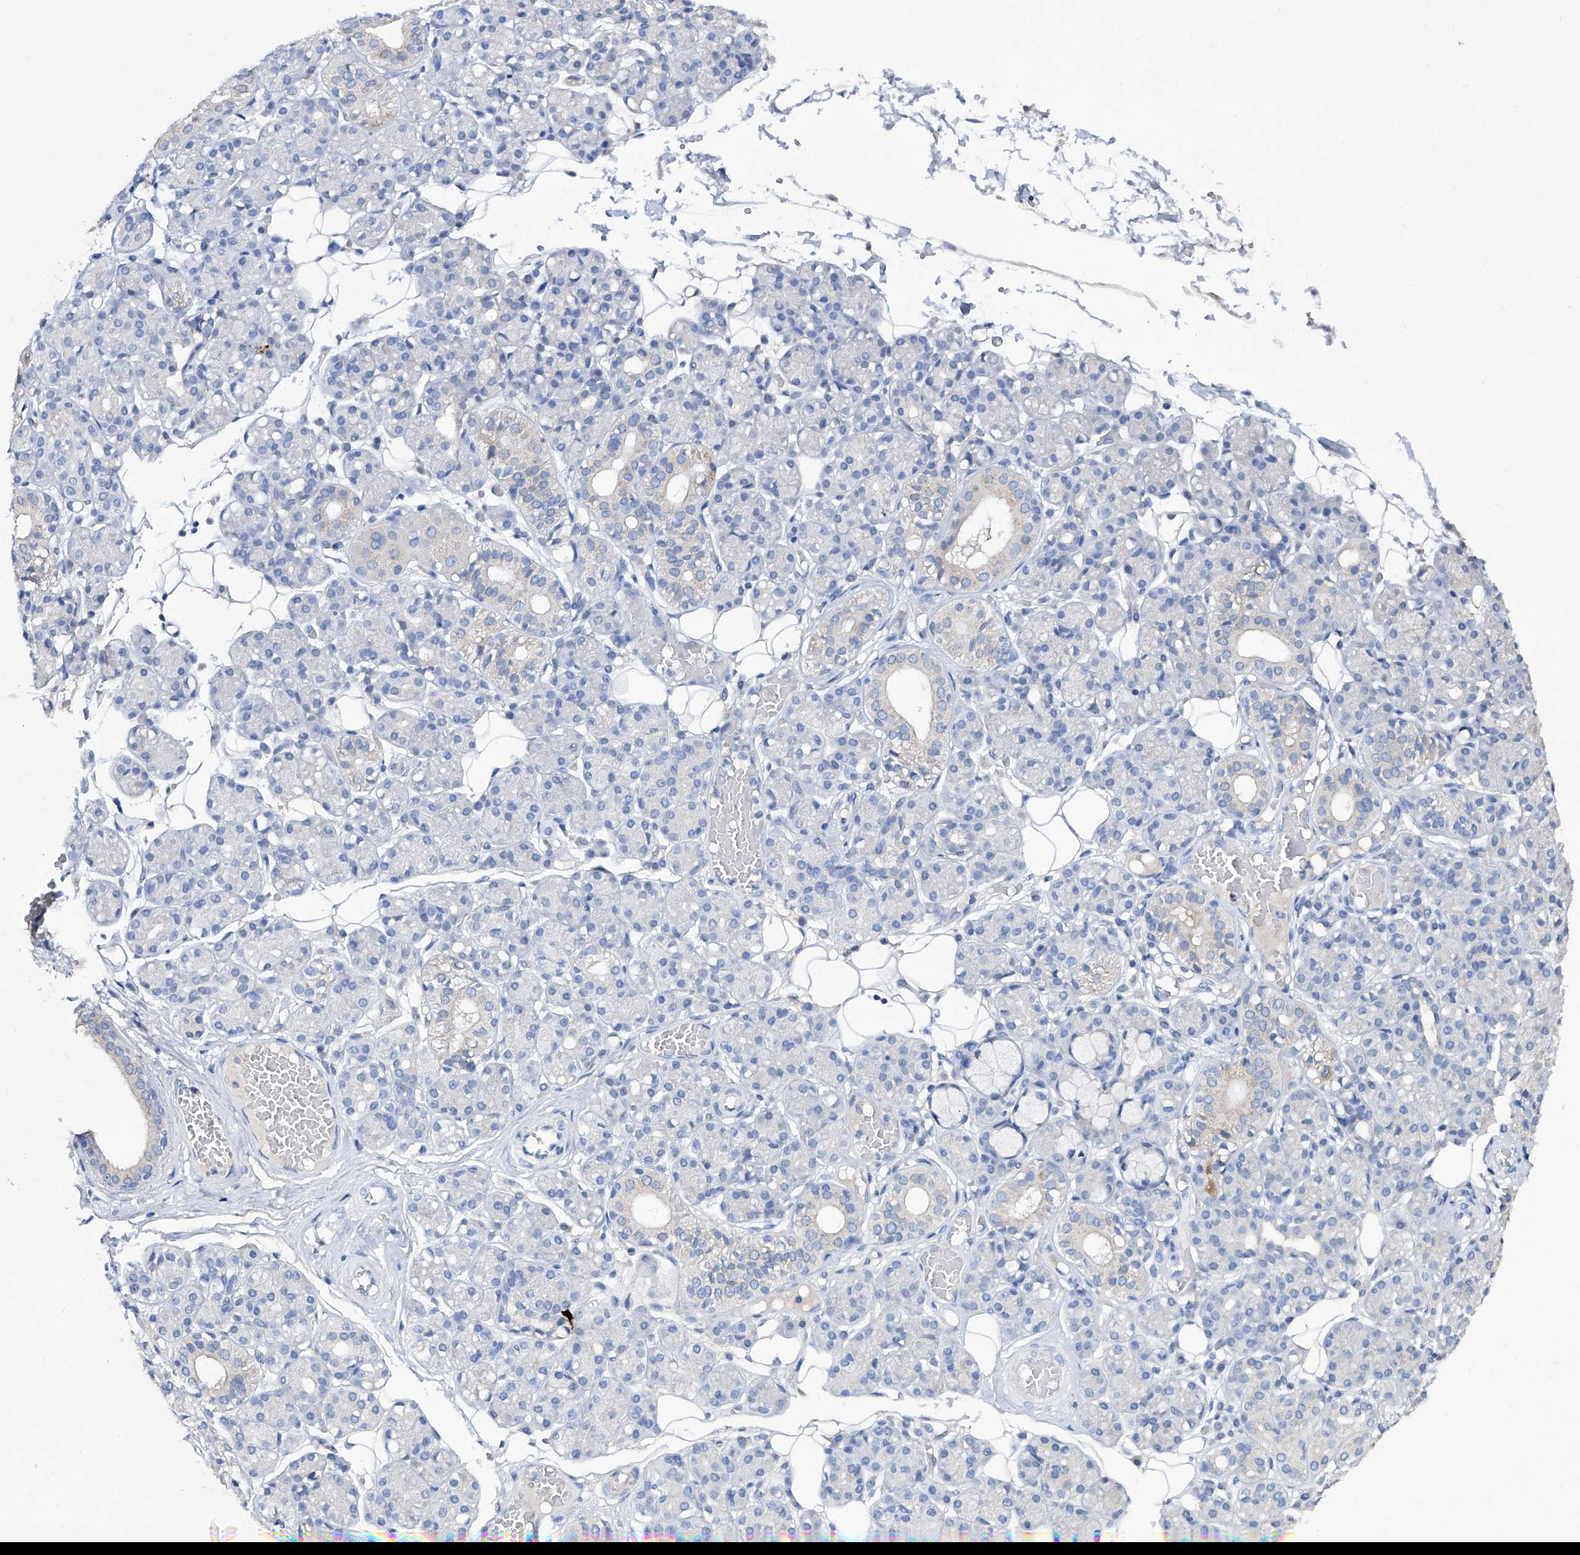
{"staining": {"intensity": "negative", "quantity": "none", "location": "none"}, "tissue": "salivary gland", "cell_type": "Glandular cells", "image_type": "normal", "snomed": [{"axis": "morphology", "description": "Normal tissue, NOS"}, {"axis": "topography", "description": "Salivary gland"}], "caption": "Immunohistochemical staining of normal salivary gland reveals no significant staining in glandular cells. (Brightfield microscopy of DAB (3,3'-diaminobenzidine) immunohistochemistry at high magnification).", "gene": "KLHL17", "patient": {"sex": "male", "age": 63}}